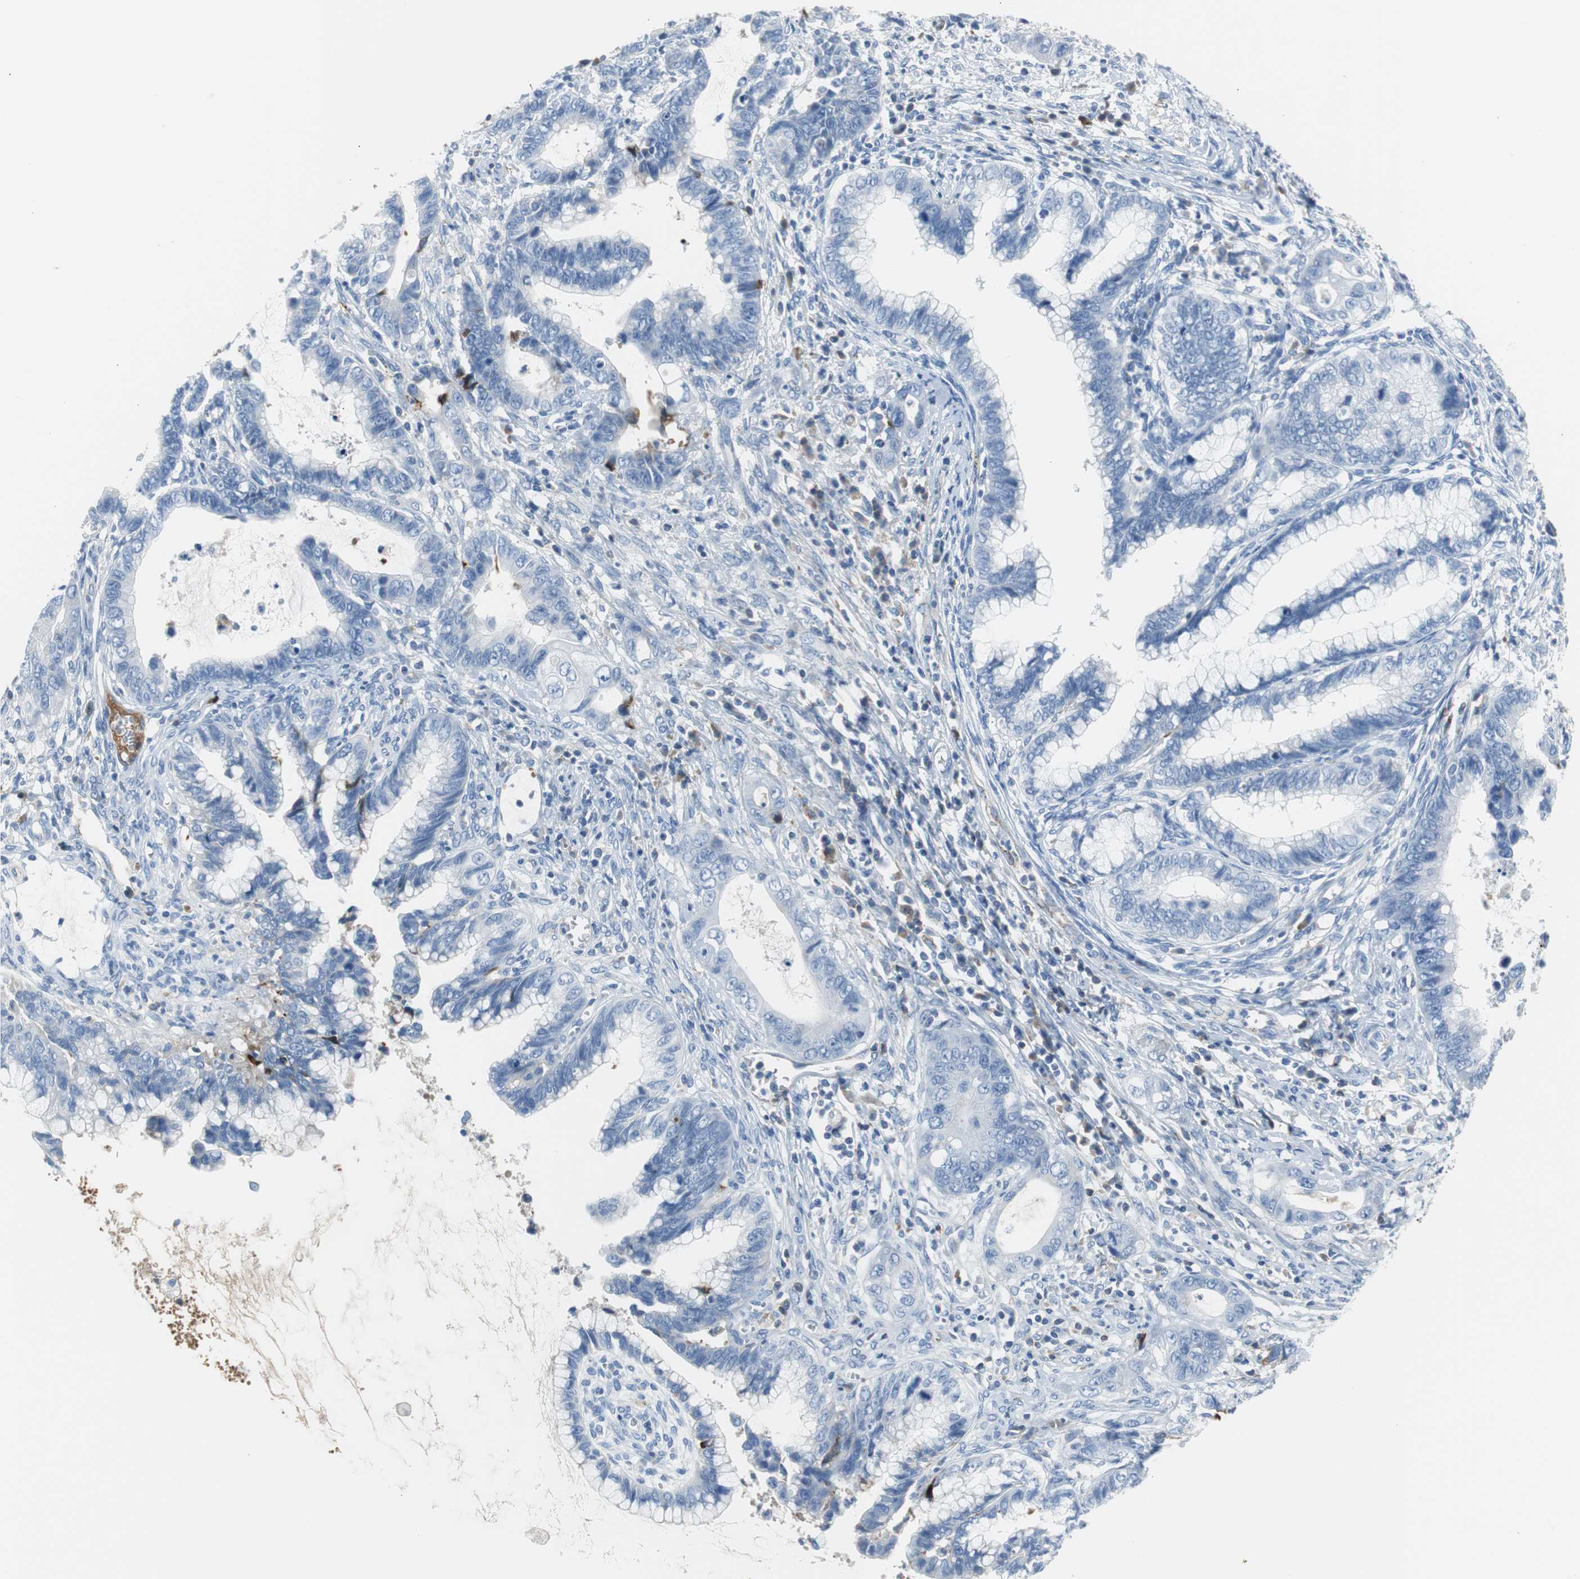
{"staining": {"intensity": "moderate", "quantity": "<25%", "location": "cytoplasmic/membranous"}, "tissue": "cervical cancer", "cell_type": "Tumor cells", "image_type": "cancer", "snomed": [{"axis": "morphology", "description": "Adenocarcinoma, NOS"}, {"axis": "topography", "description": "Cervix"}], "caption": "Immunohistochemistry image of cervical cancer stained for a protein (brown), which reveals low levels of moderate cytoplasmic/membranous positivity in about <25% of tumor cells.", "gene": "APCS", "patient": {"sex": "female", "age": 44}}